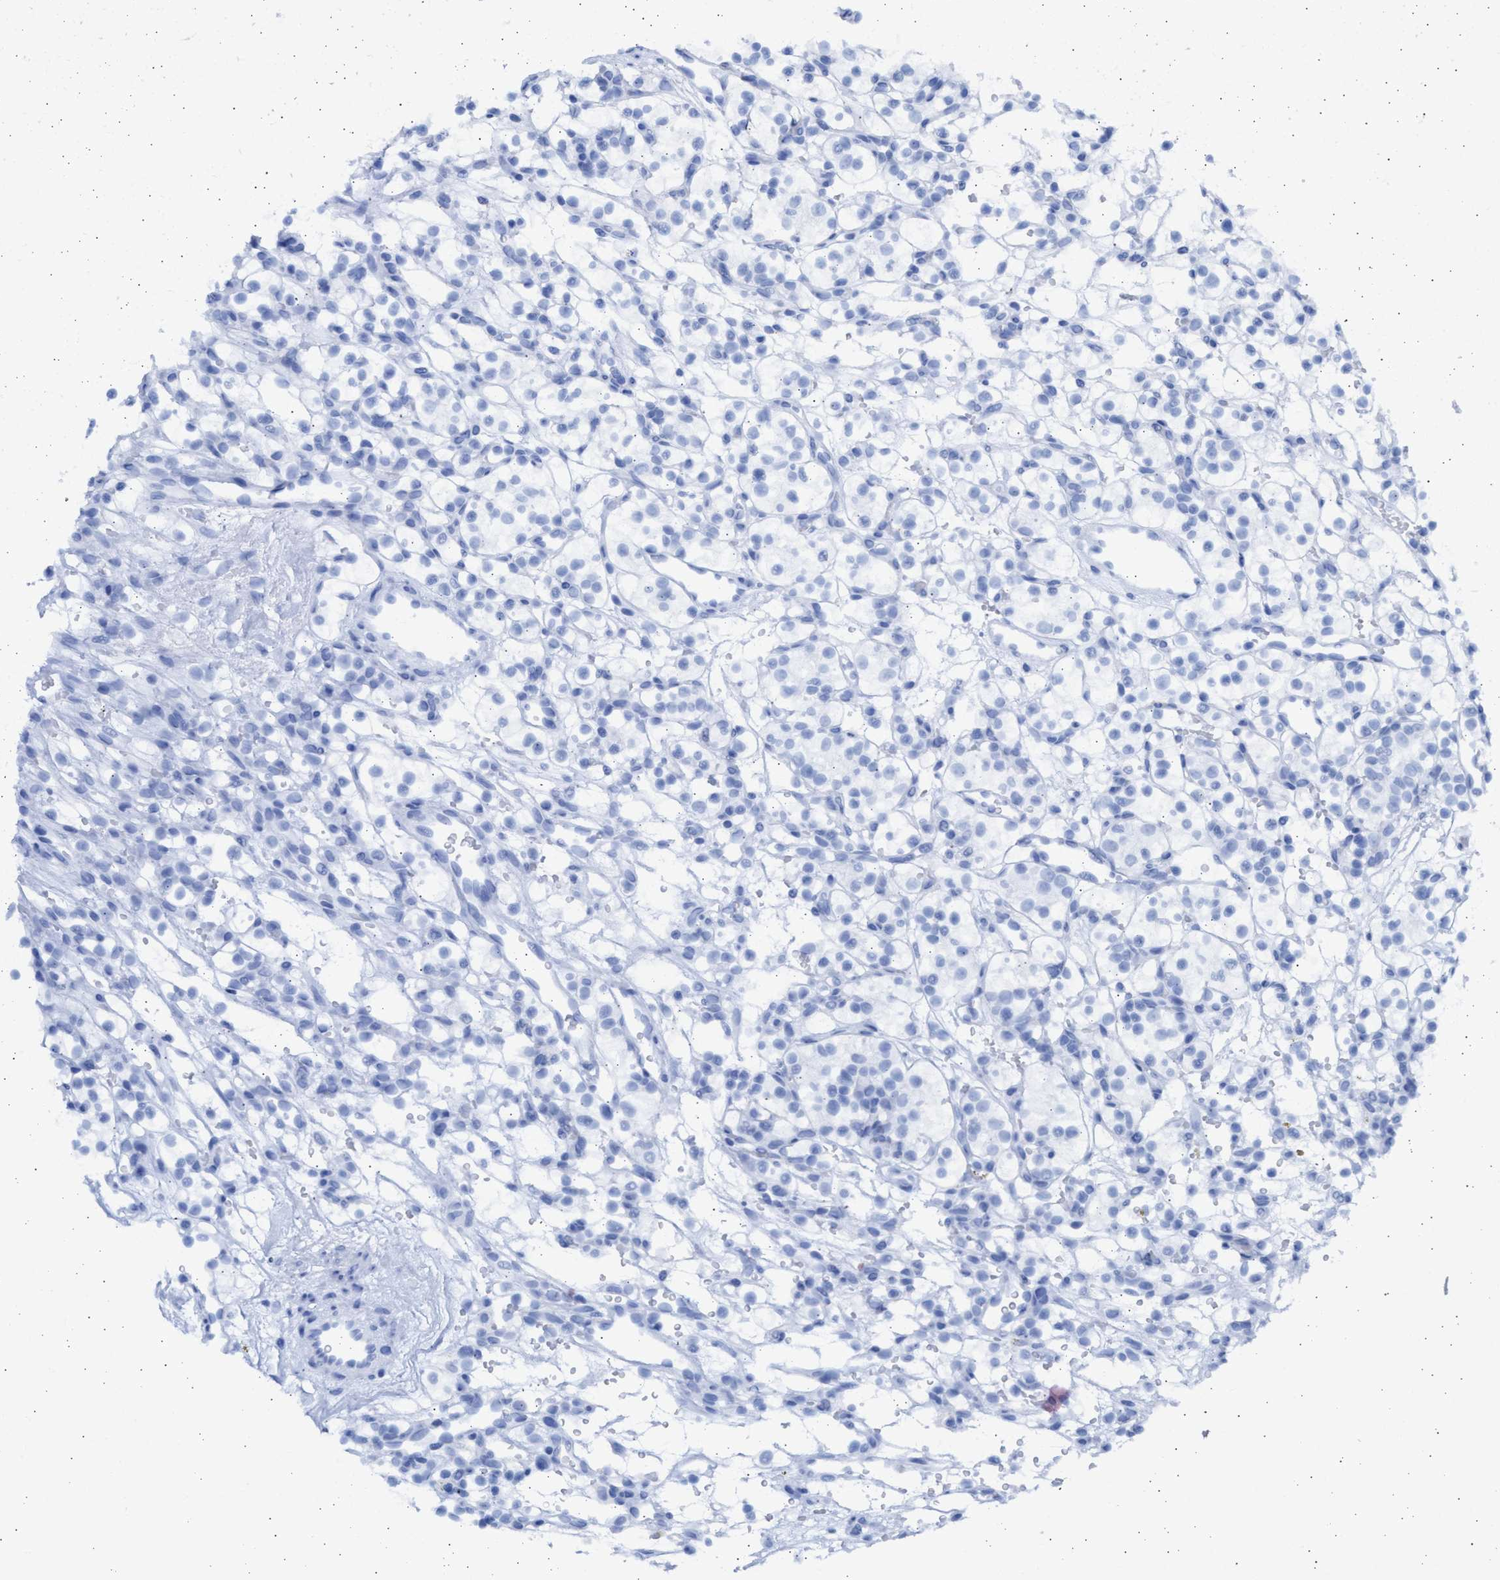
{"staining": {"intensity": "negative", "quantity": "none", "location": "none"}, "tissue": "renal cancer", "cell_type": "Tumor cells", "image_type": "cancer", "snomed": [{"axis": "morphology", "description": "Adenocarcinoma, NOS"}, {"axis": "topography", "description": "Kidney"}], "caption": "IHC photomicrograph of human adenocarcinoma (renal) stained for a protein (brown), which shows no expression in tumor cells. Nuclei are stained in blue.", "gene": "ALDOC", "patient": {"sex": "female", "age": 57}}